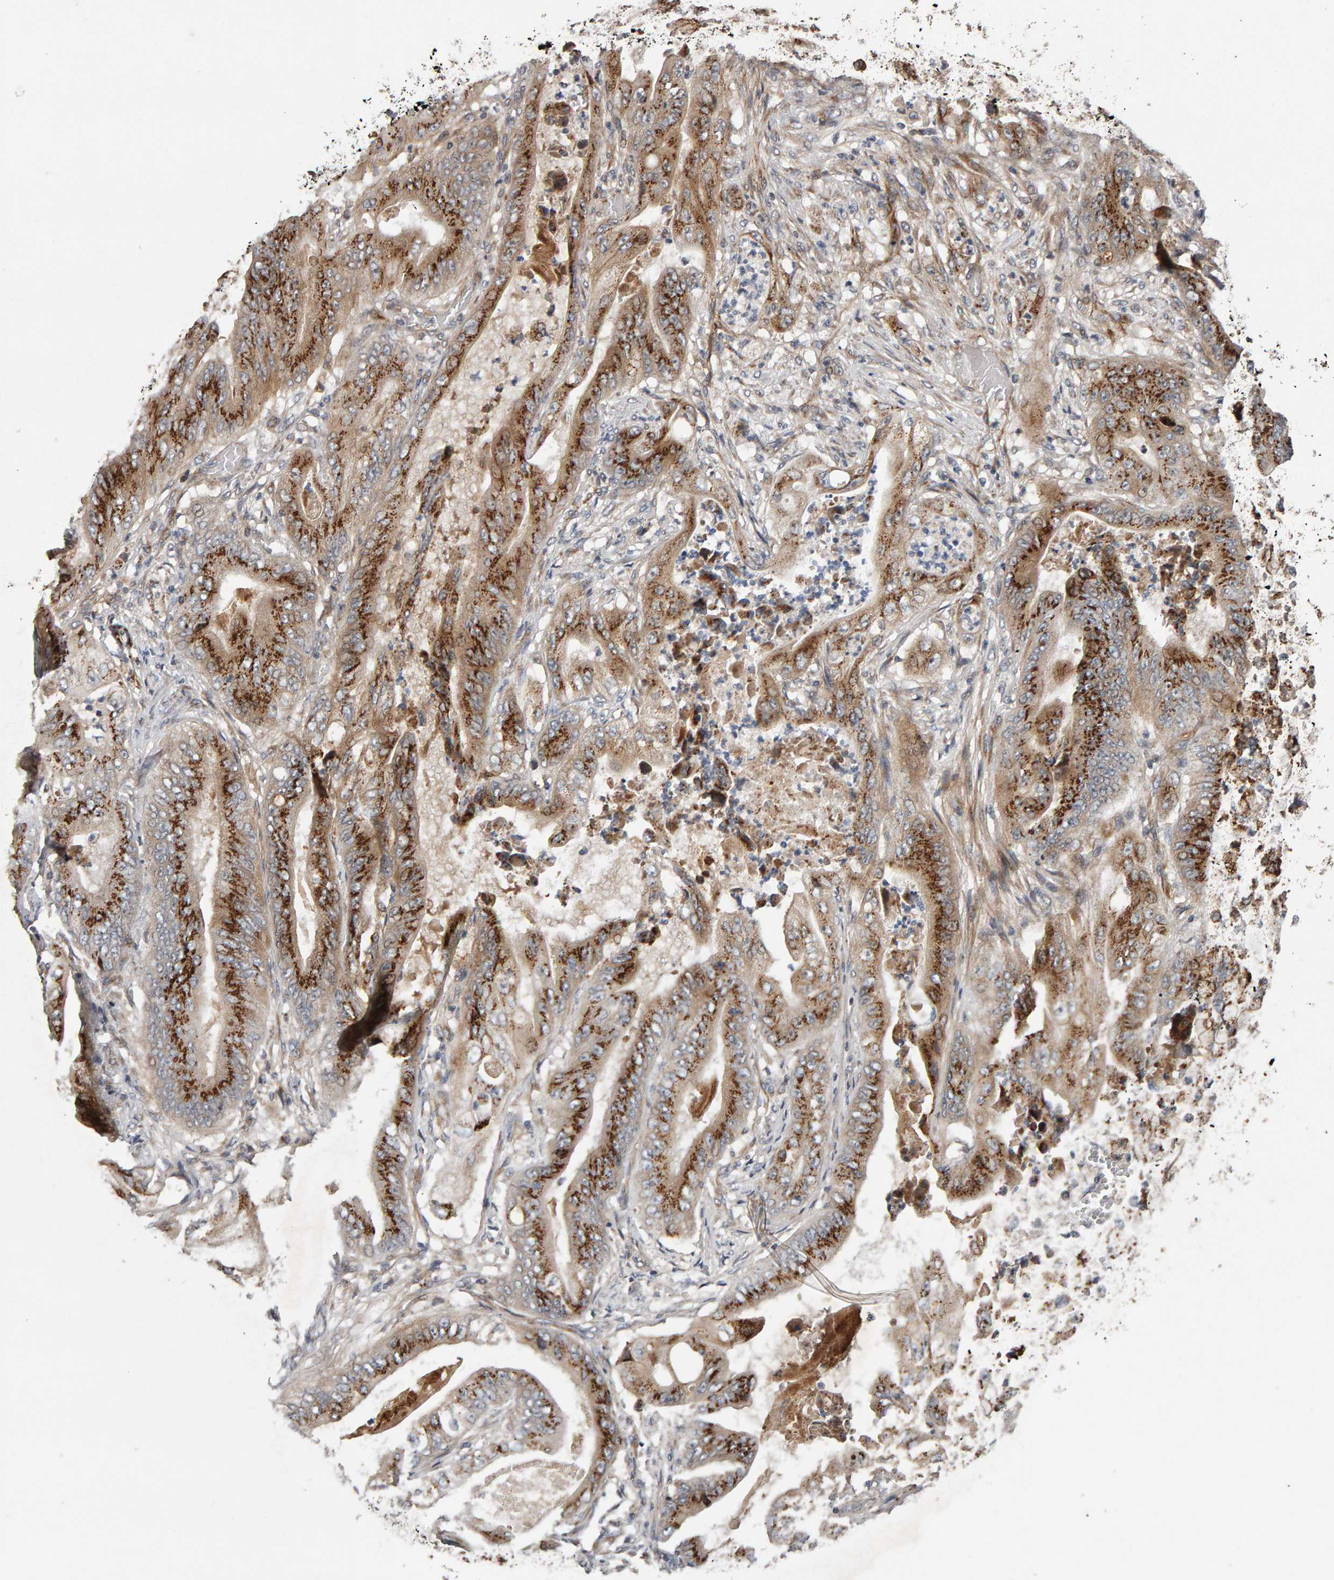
{"staining": {"intensity": "strong", "quantity": ">75%", "location": "cytoplasmic/membranous"}, "tissue": "stomach cancer", "cell_type": "Tumor cells", "image_type": "cancer", "snomed": [{"axis": "morphology", "description": "Normal tissue, NOS"}, {"axis": "morphology", "description": "Adenocarcinoma, NOS"}, {"axis": "topography", "description": "Stomach"}], "caption": "Protein staining demonstrates strong cytoplasmic/membranous positivity in approximately >75% of tumor cells in adenocarcinoma (stomach).", "gene": "CANT1", "patient": {"sex": "male", "age": 62}}